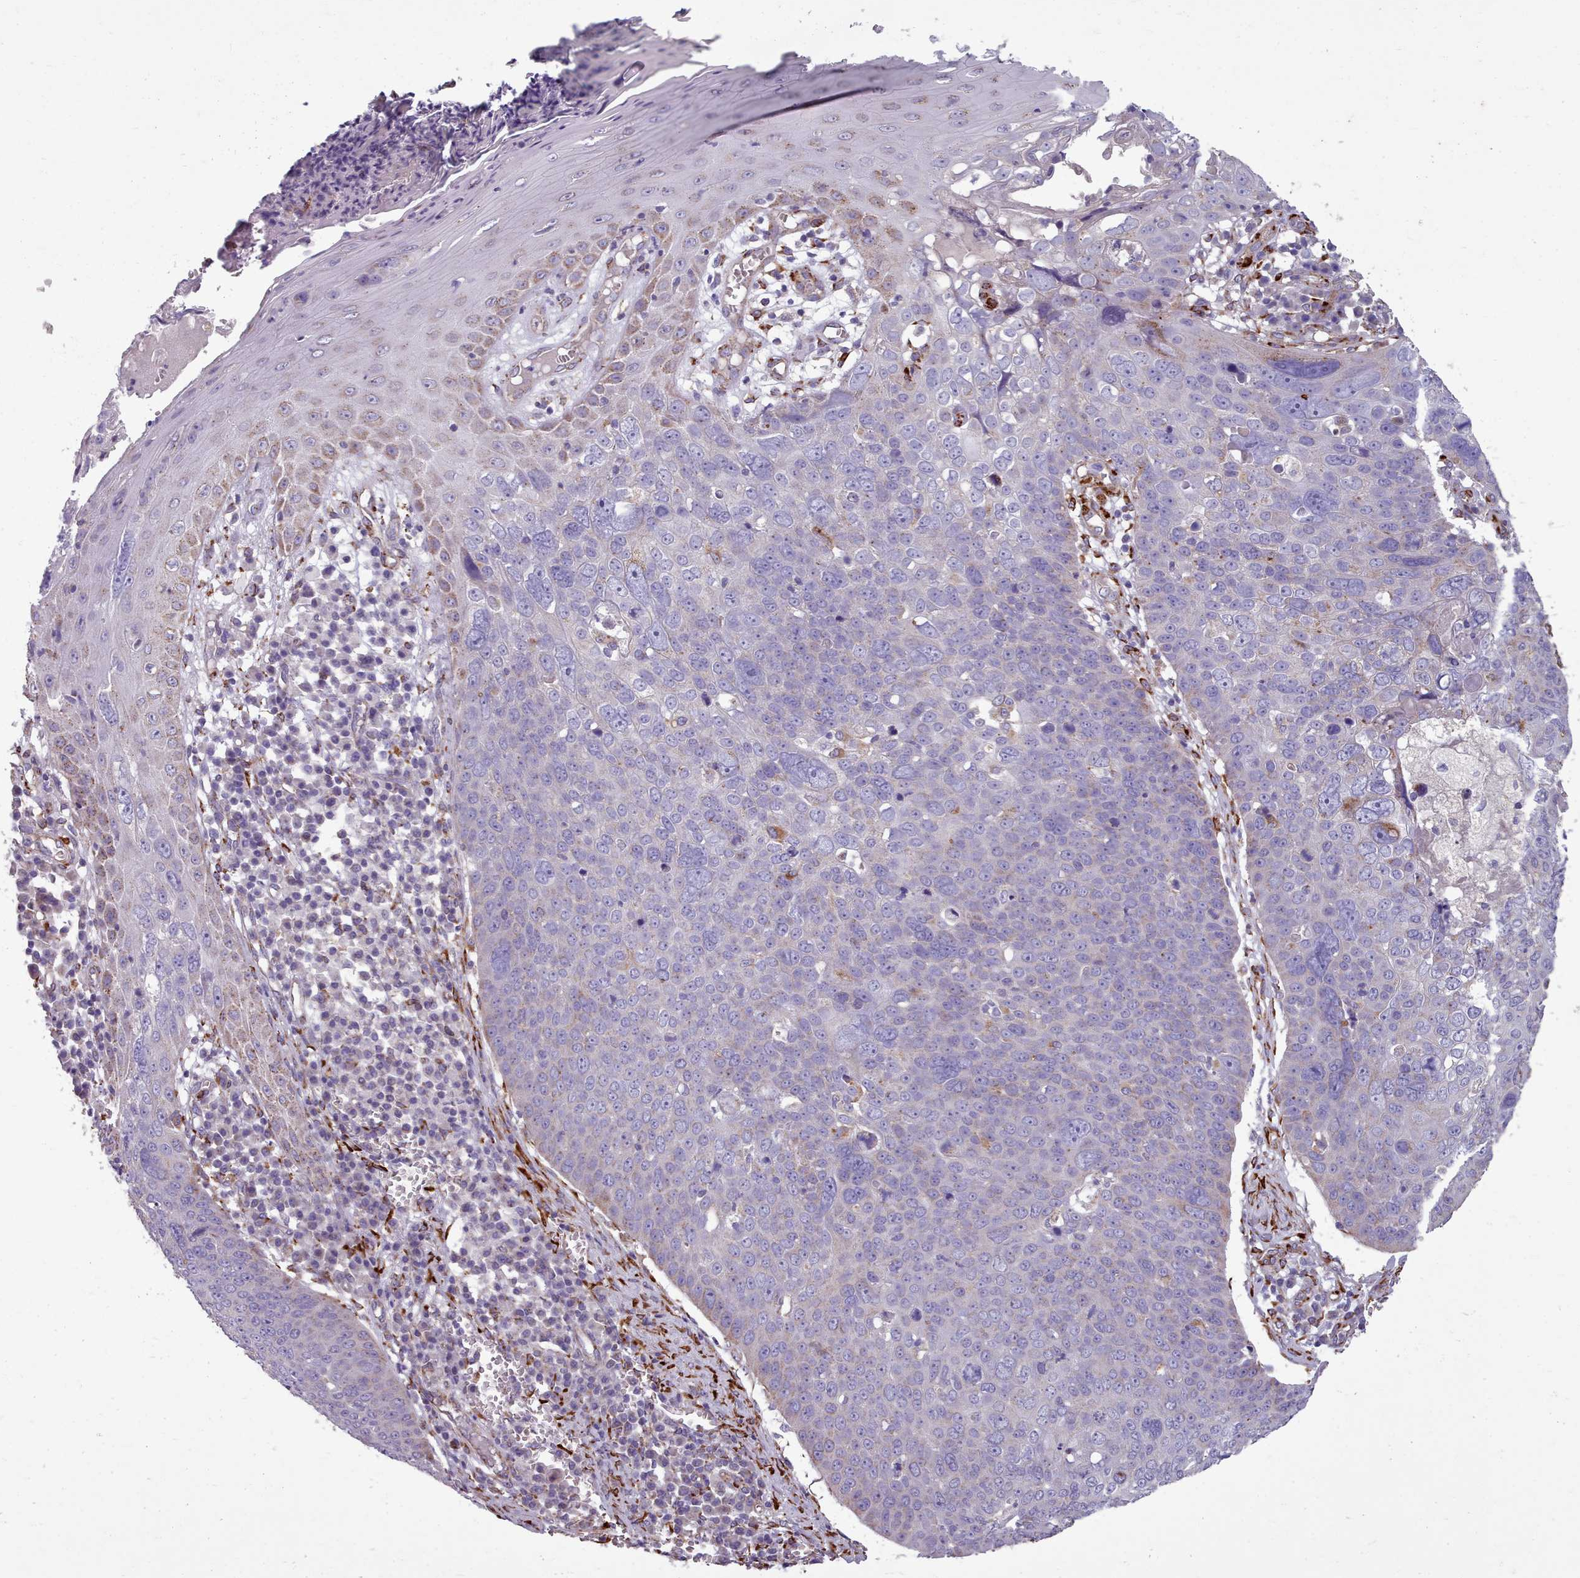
{"staining": {"intensity": "negative", "quantity": "none", "location": "none"}, "tissue": "skin cancer", "cell_type": "Tumor cells", "image_type": "cancer", "snomed": [{"axis": "morphology", "description": "Squamous cell carcinoma, NOS"}, {"axis": "topography", "description": "Skin"}], "caption": "Immunohistochemistry (IHC) image of human squamous cell carcinoma (skin) stained for a protein (brown), which exhibits no staining in tumor cells. (Stains: DAB immunohistochemistry (IHC) with hematoxylin counter stain, Microscopy: brightfield microscopy at high magnification).", "gene": "FKBP10", "patient": {"sex": "male", "age": 71}}